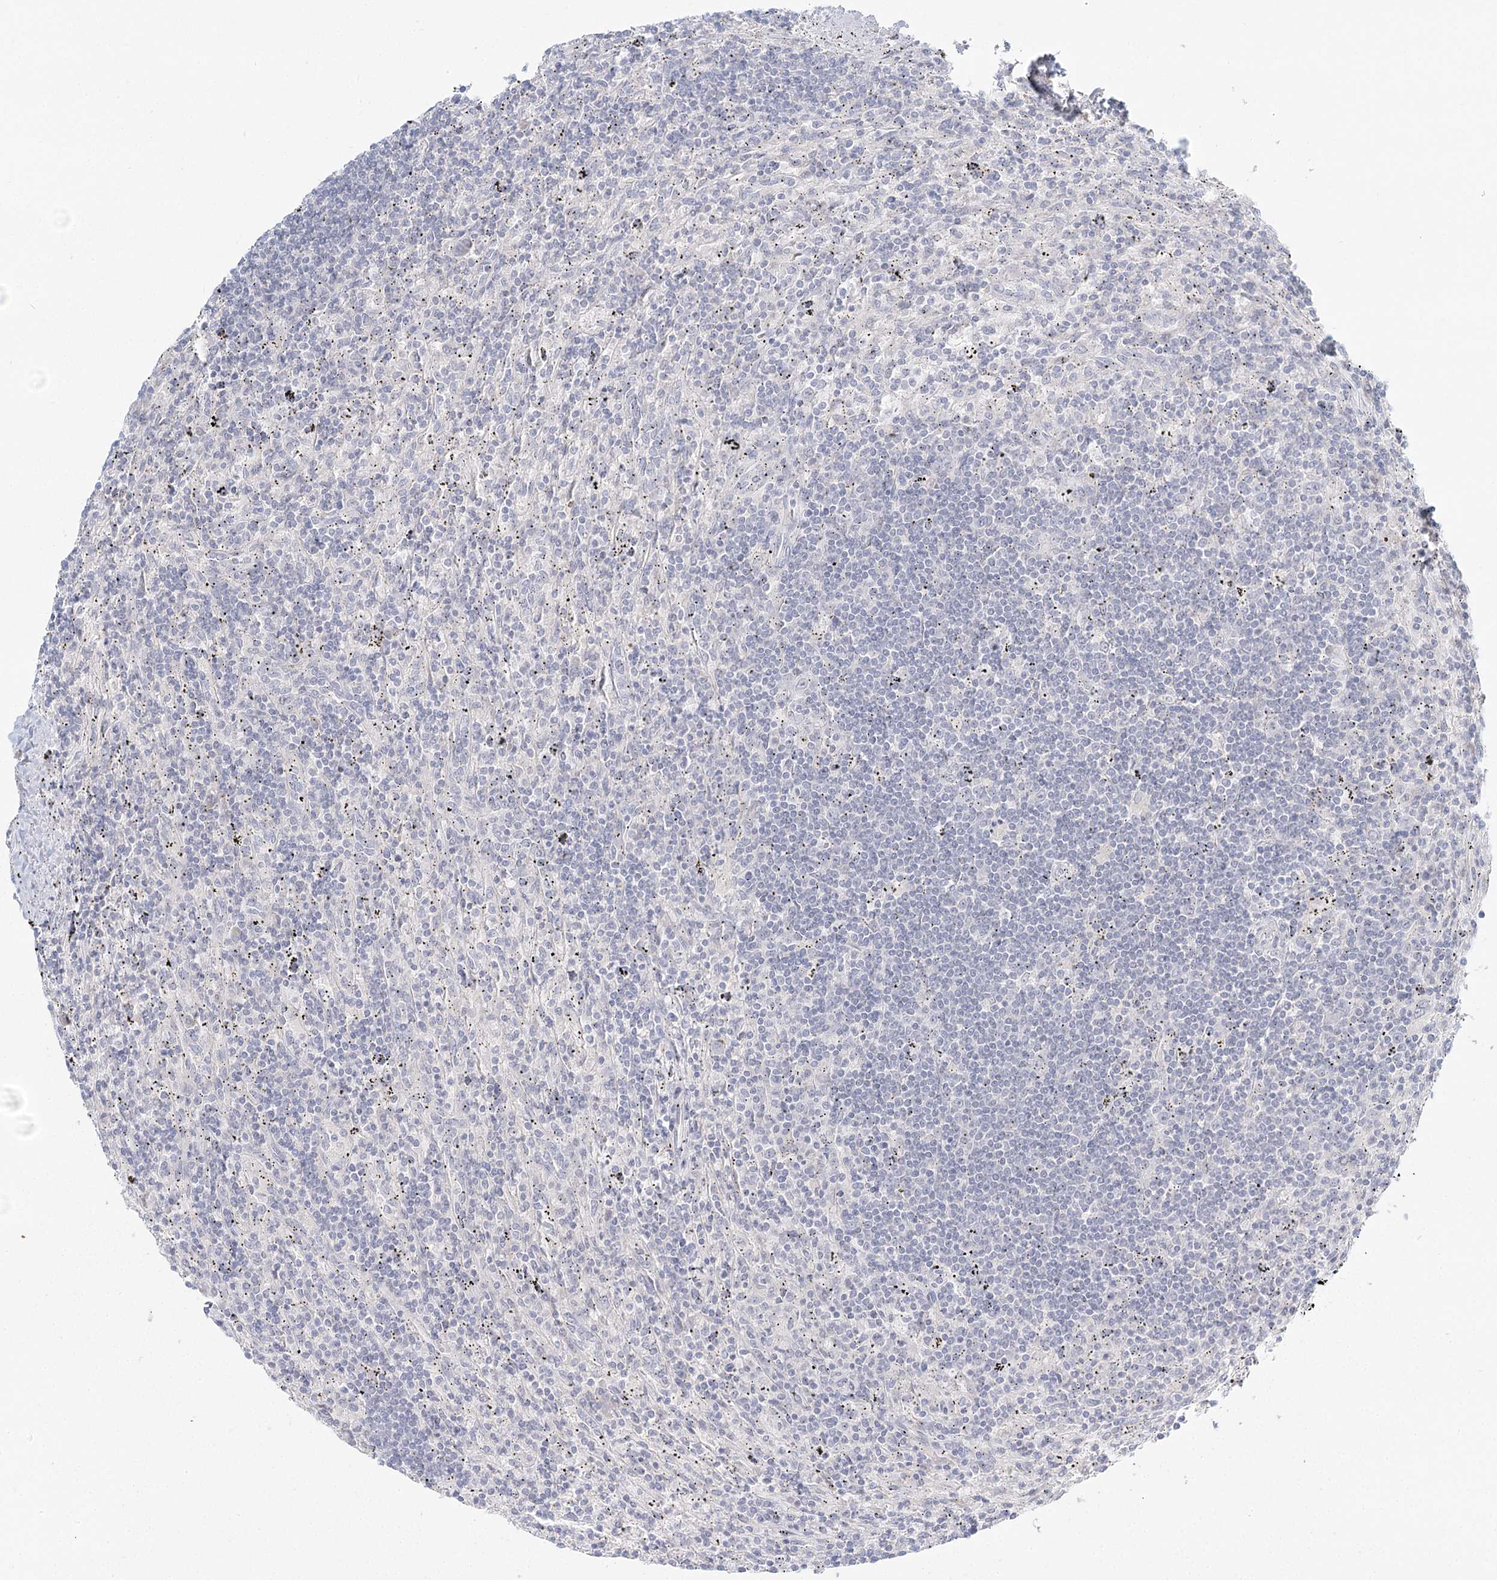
{"staining": {"intensity": "negative", "quantity": "none", "location": "none"}, "tissue": "lymphoma", "cell_type": "Tumor cells", "image_type": "cancer", "snomed": [{"axis": "morphology", "description": "Malignant lymphoma, non-Hodgkin's type, Low grade"}, {"axis": "topography", "description": "Spleen"}], "caption": "Tumor cells are negative for brown protein staining in low-grade malignant lymphoma, non-Hodgkin's type.", "gene": "DMGDH", "patient": {"sex": "male", "age": 76}}